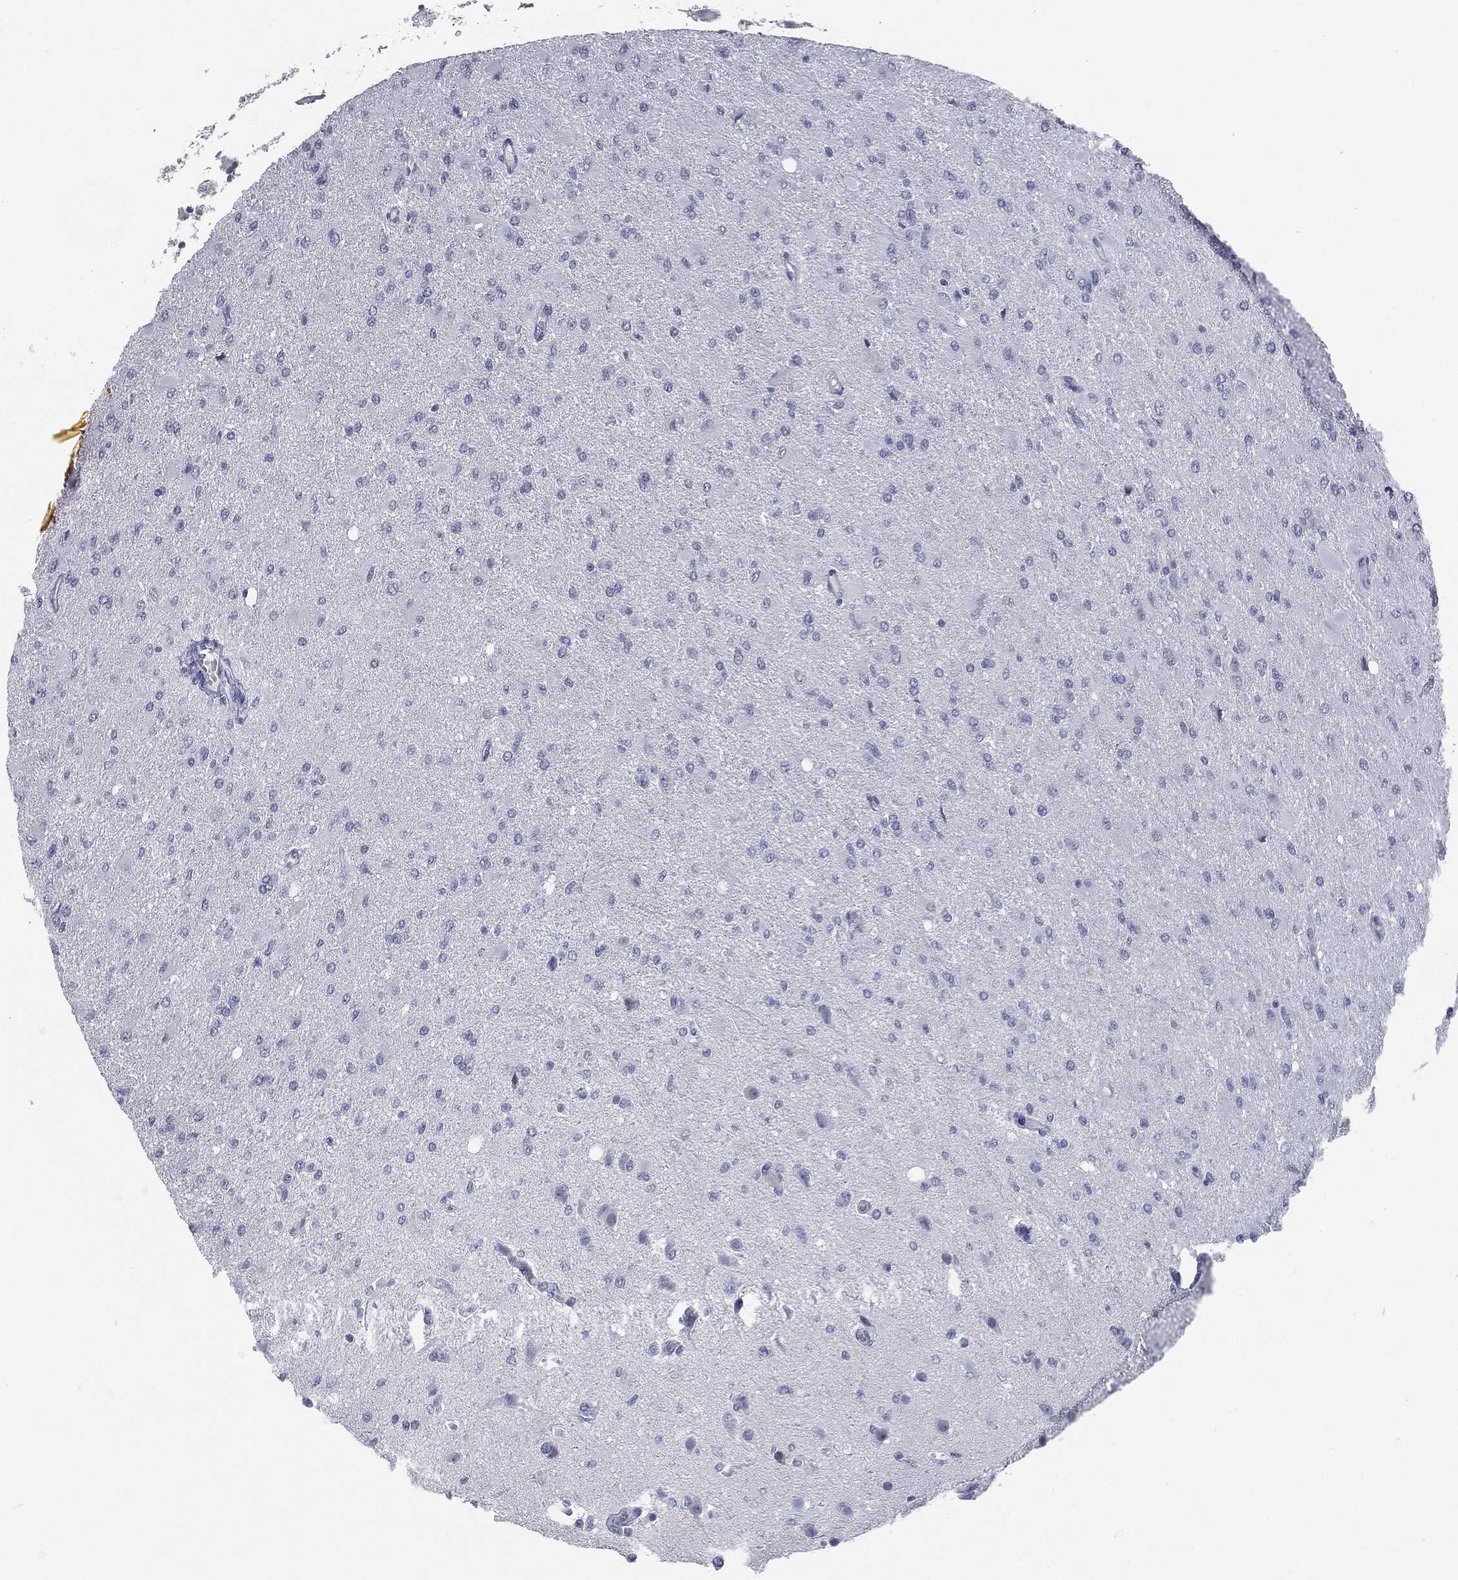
{"staining": {"intensity": "negative", "quantity": "none", "location": "none"}, "tissue": "glioma", "cell_type": "Tumor cells", "image_type": "cancer", "snomed": [{"axis": "morphology", "description": "Glioma, malignant, High grade"}, {"axis": "topography", "description": "Cerebral cortex"}], "caption": "Malignant high-grade glioma was stained to show a protein in brown. There is no significant expression in tumor cells. (Immunohistochemistry (ihc), brightfield microscopy, high magnification).", "gene": "TPO", "patient": {"sex": "female", "age": 36}}